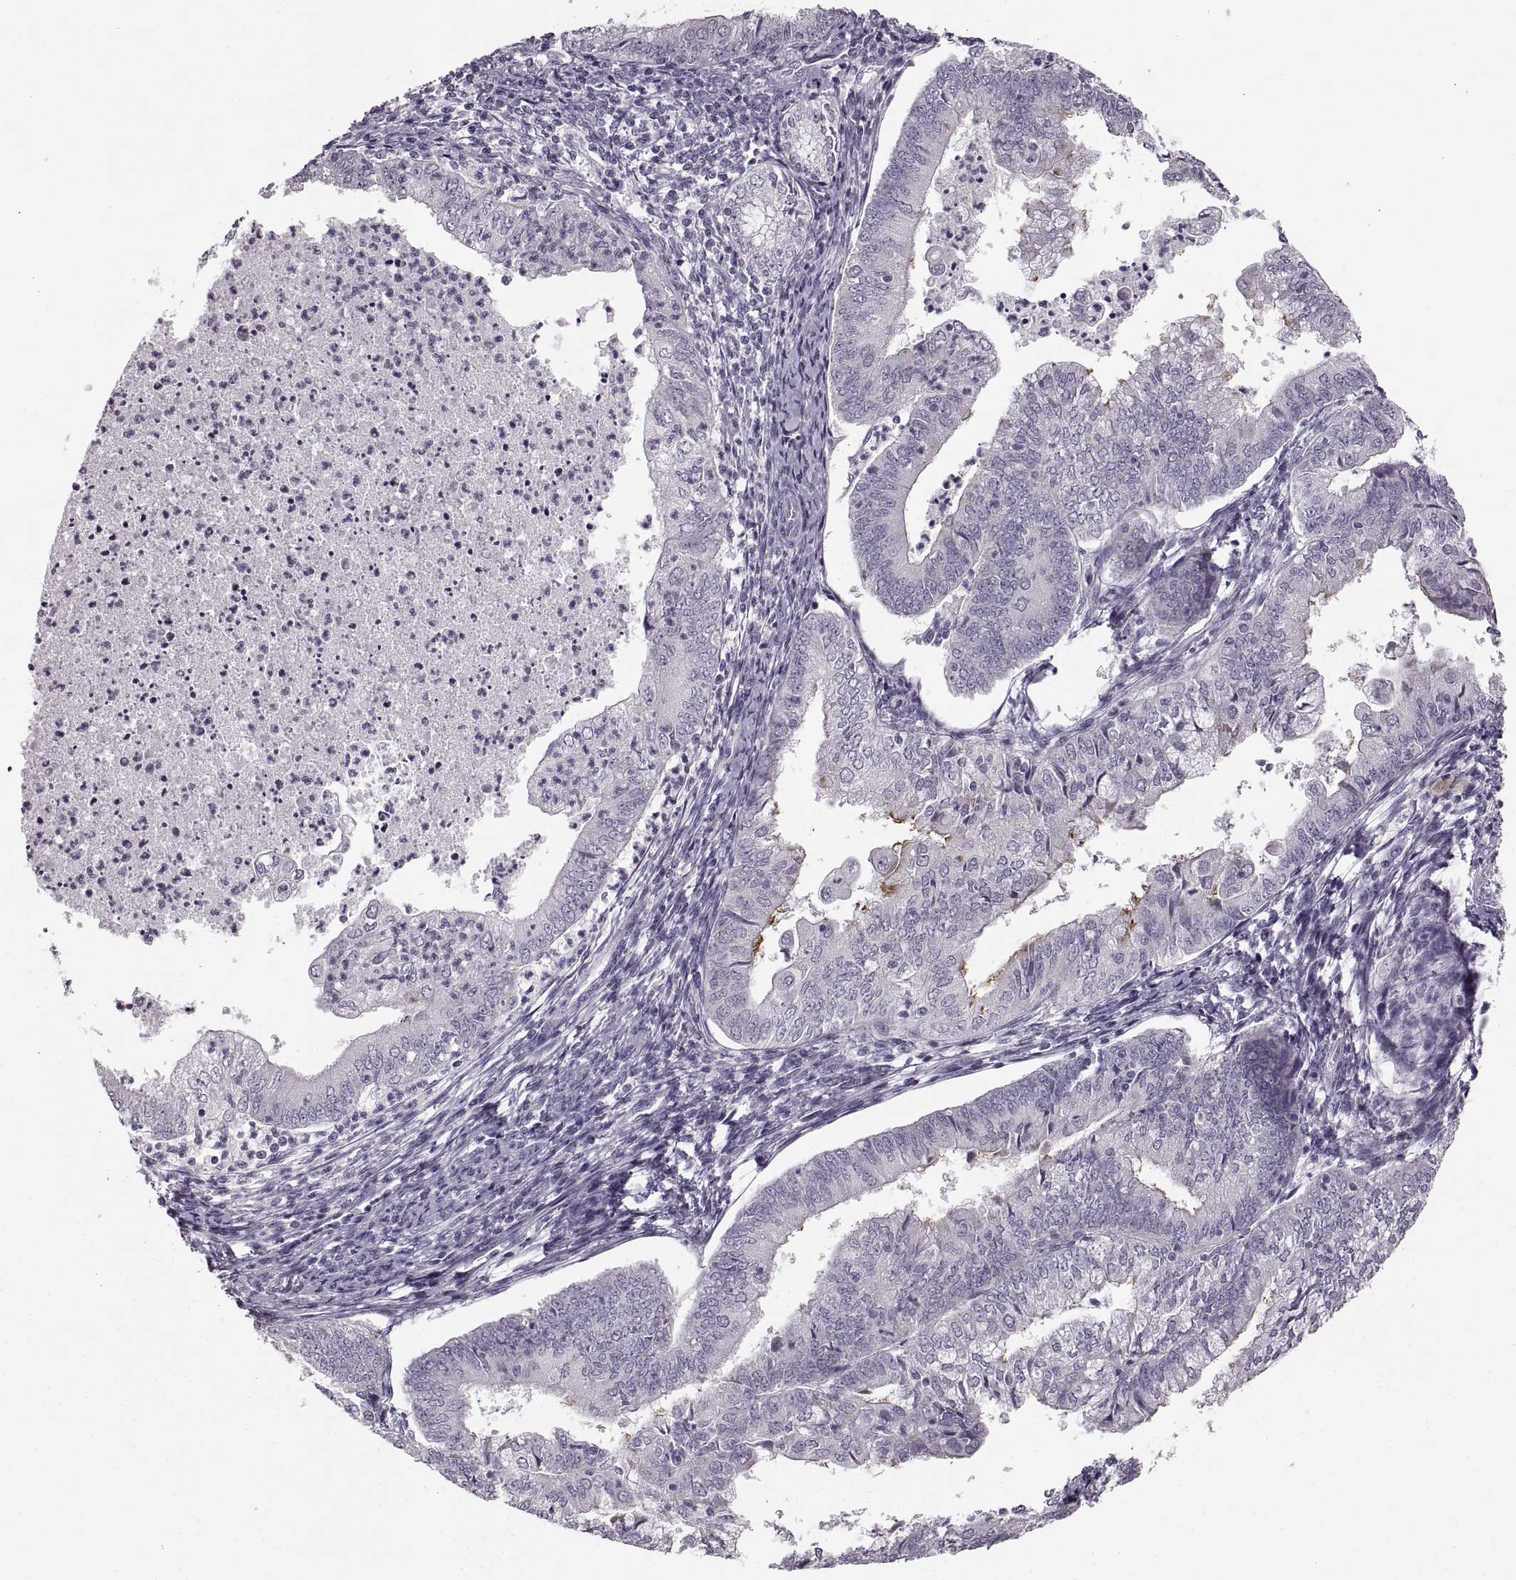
{"staining": {"intensity": "negative", "quantity": "none", "location": "none"}, "tissue": "endometrial cancer", "cell_type": "Tumor cells", "image_type": "cancer", "snomed": [{"axis": "morphology", "description": "Adenocarcinoma, NOS"}, {"axis": "topography", "description": "Endometrium"}], "caption": "Human endometrial cancer (adenocarcinoma) stained for a protein using immunohistochemistry (IHC) displays no expression in tumor cells.", "gene": "CNTN1", "patient": {"sex": "female", "age": 55}}